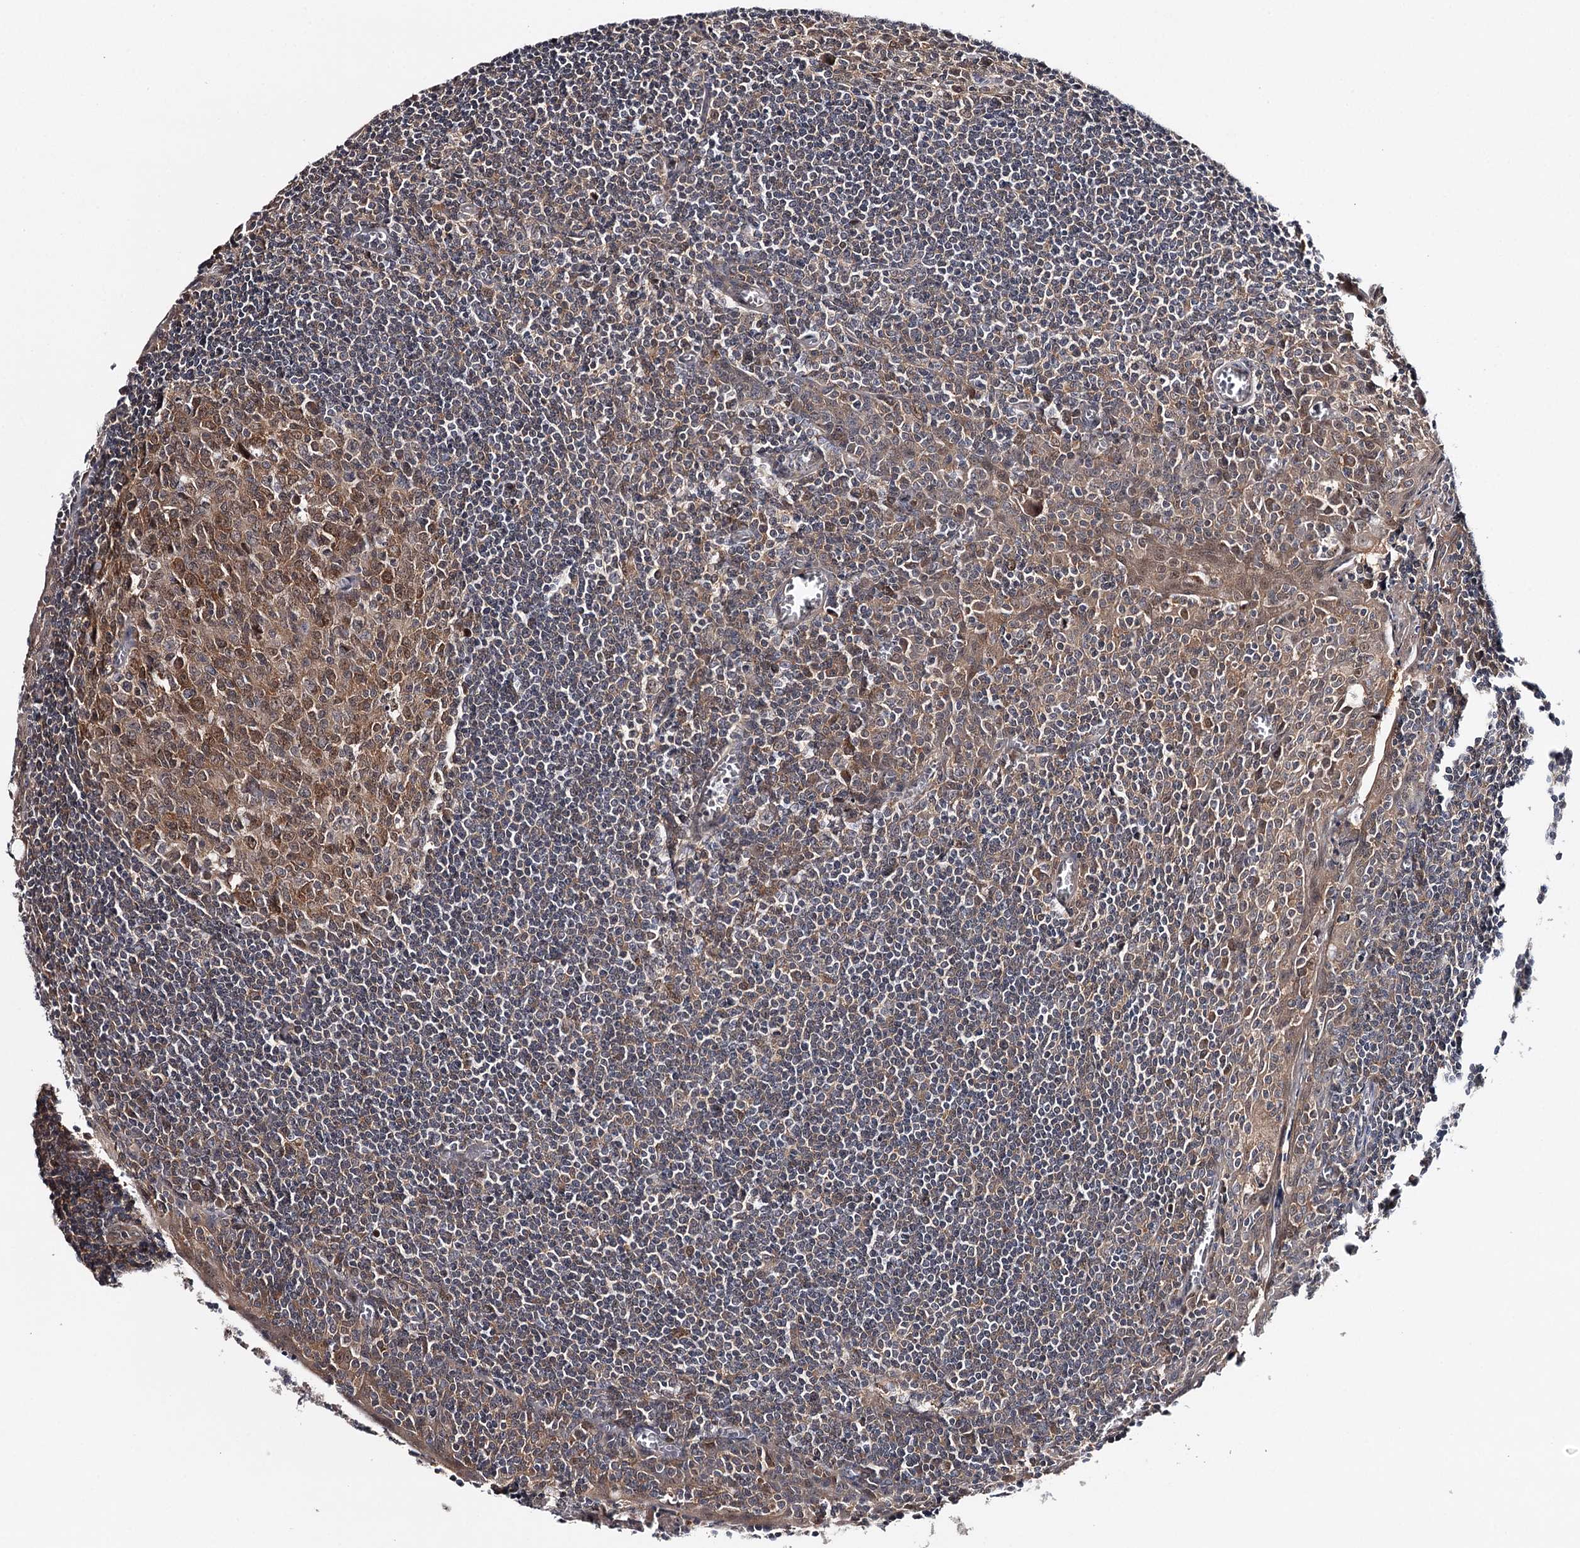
{"staining": {"intensity": "strong", "quantity": "<25%", "location": "cytoplasmic/membranous,nuclear"}, "tissue": "tonsil", "cell_type": "Germinal center cells", "image_type": "normal", "snomed": [{"axis": "morphology", "description": "Normal tissue, NOS"}, {"axis": "topography", "description": "Tonsil"}], "caption": "Germinal center cells show medium levels of strong cytoplasmic/membranous,nuclear expression in approximately <25% of cells in normal tonsil. (DAB (3,3'-diaminobenzidine) IHC, brown staining for protein, blue staining for nuclei).", "gene": "GTSF1", "patient": {"sex": "male", "age": 27}}